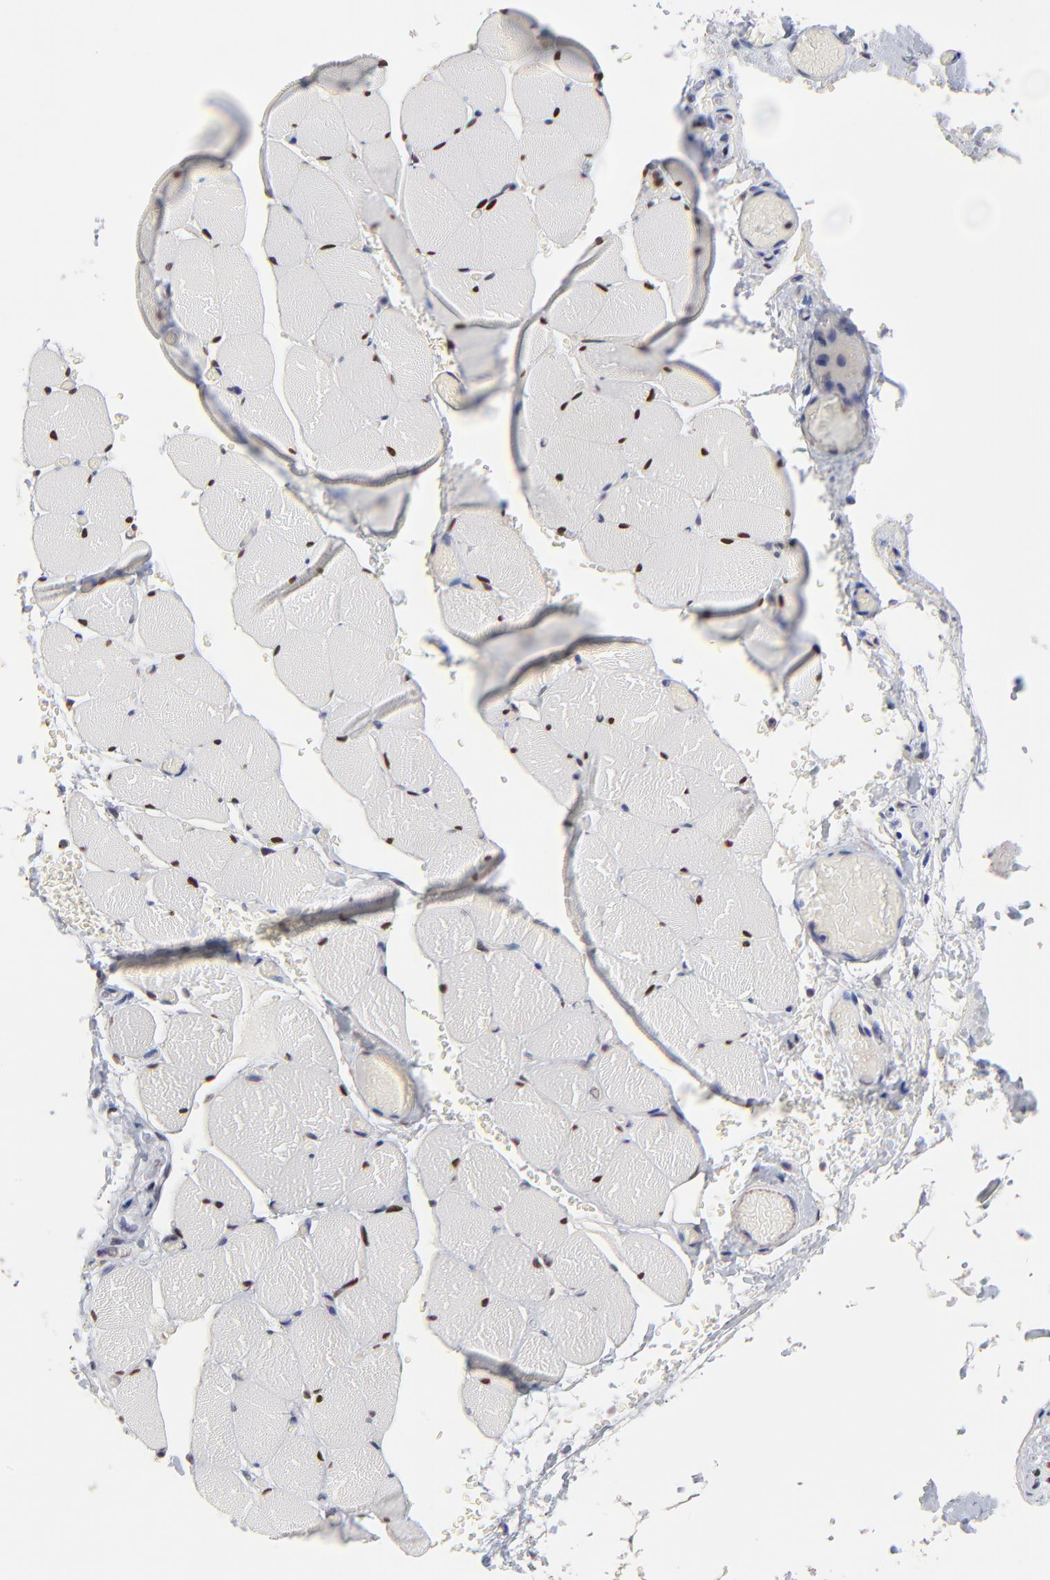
{"staining": {"intensity": "moderate", "quantity": ">75%", "location": "nuclear"}, "tissue": "skeletal muscle", "cell_type": "Myocytes", "image_type": "normal", "snomed": [{"axis": "morphology", "description": "Normal tissue, NOS"}, {"axis": "topography", "description": "Skeletal muscle"}, {"axis": "topography", "description": "Soft tissue"}], "caption": "This photomicrograph reveals immunohistochemistry staining of normal human skeletal muscle, with medium moderate nuclear staining in about >75% of myocytes.", "gene": "OGFOD1", "patient": {"sex": "female", "age": 58}}